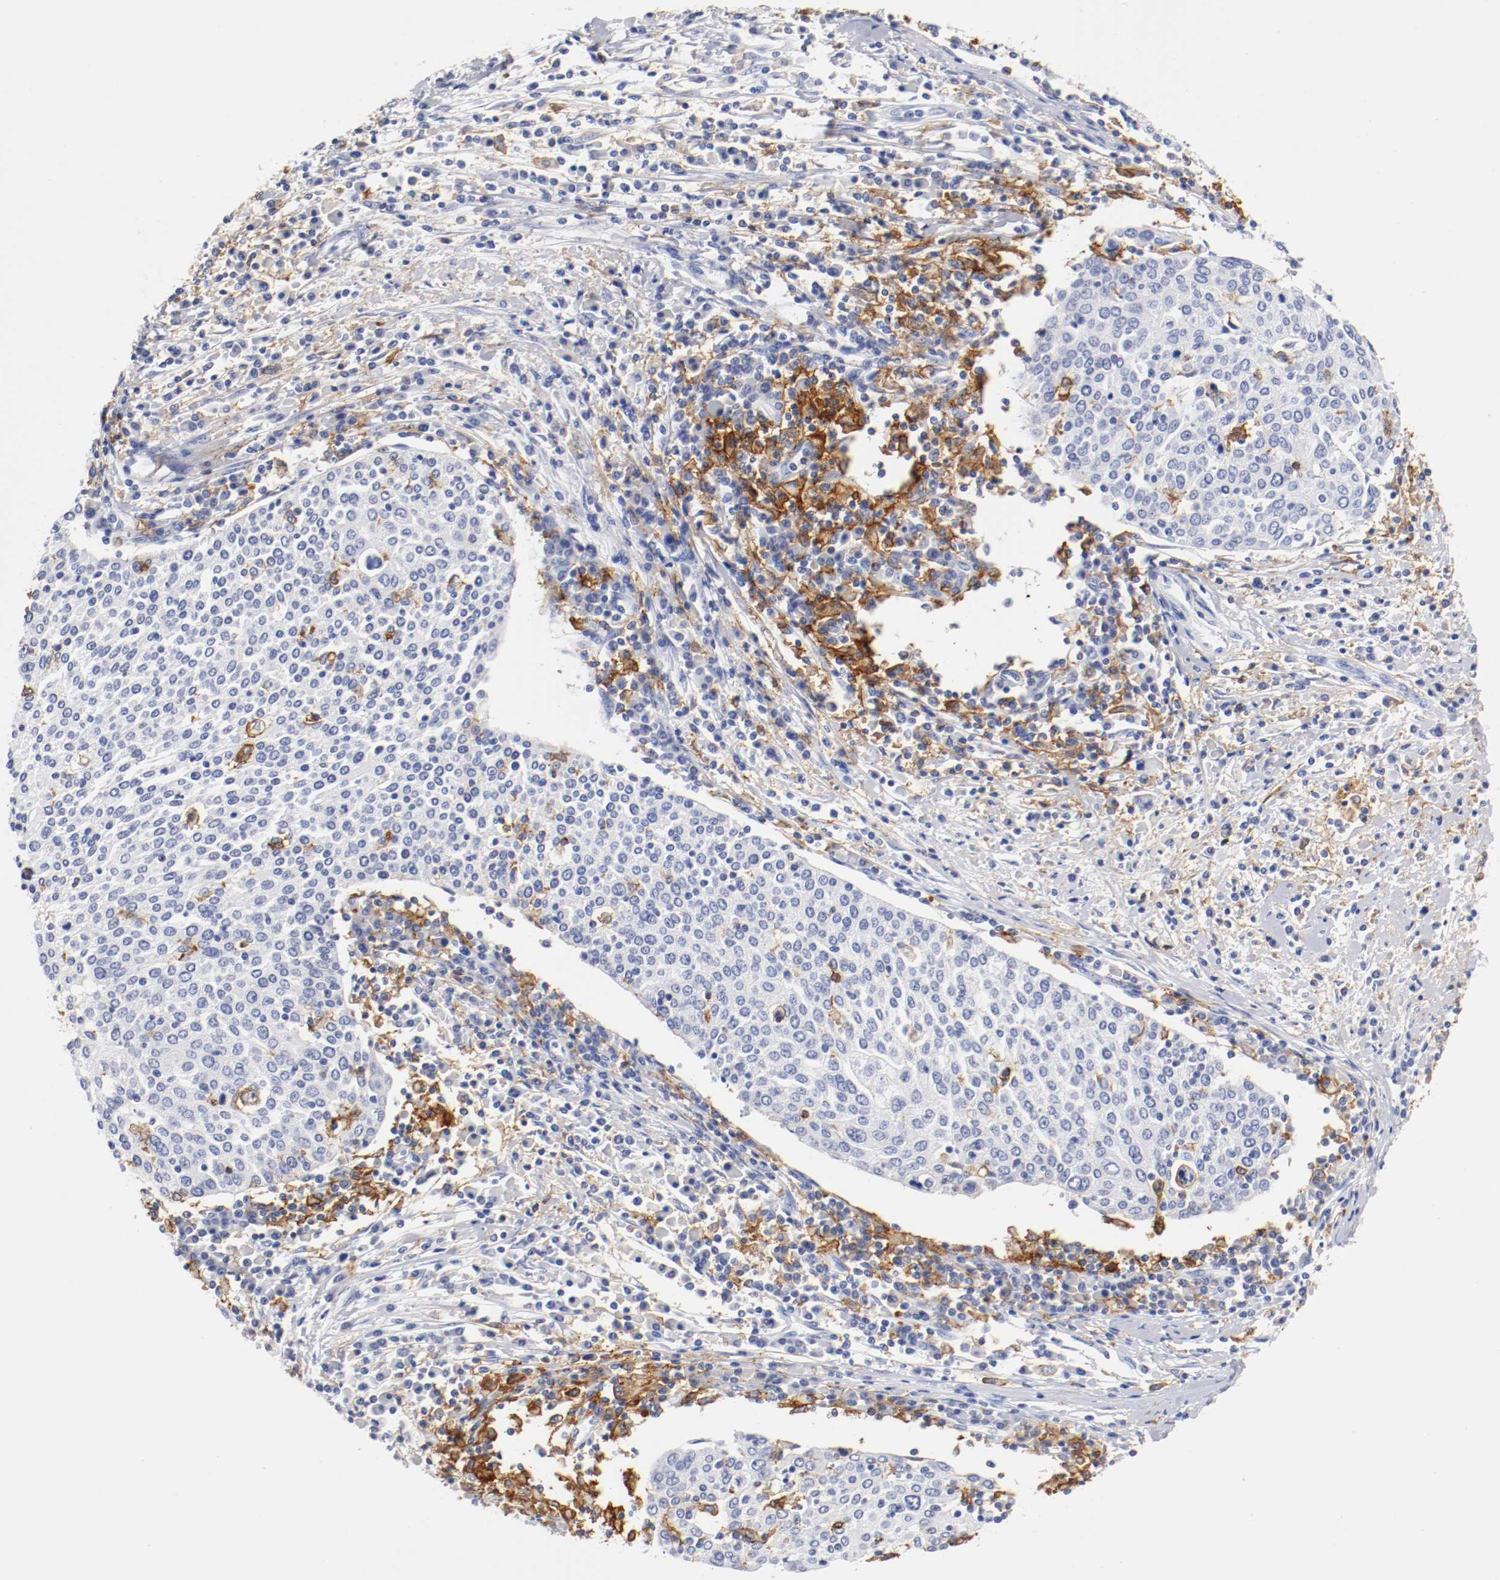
{"staining": {"intensity": "negative", "quantity": "none", "location": "none"}, "tissue": "cervical cancer", "cell_type": "Tumor cells", "image_type": "cancer", "snomed": [{"axis": "morphology", "description": "Squamous cell carcinoma, NOS"}, {"axis": "topography", "description": "Cervix"}], "caption": "This micrograph is of cervical squamous cell carcinoma stained with IHC to label a protein in brown with the nuclei are counter-stained blue. There is no positivity in tumor cells.", "gene": "ITGAX", "patient": {"sex": "female", "age": 40}}